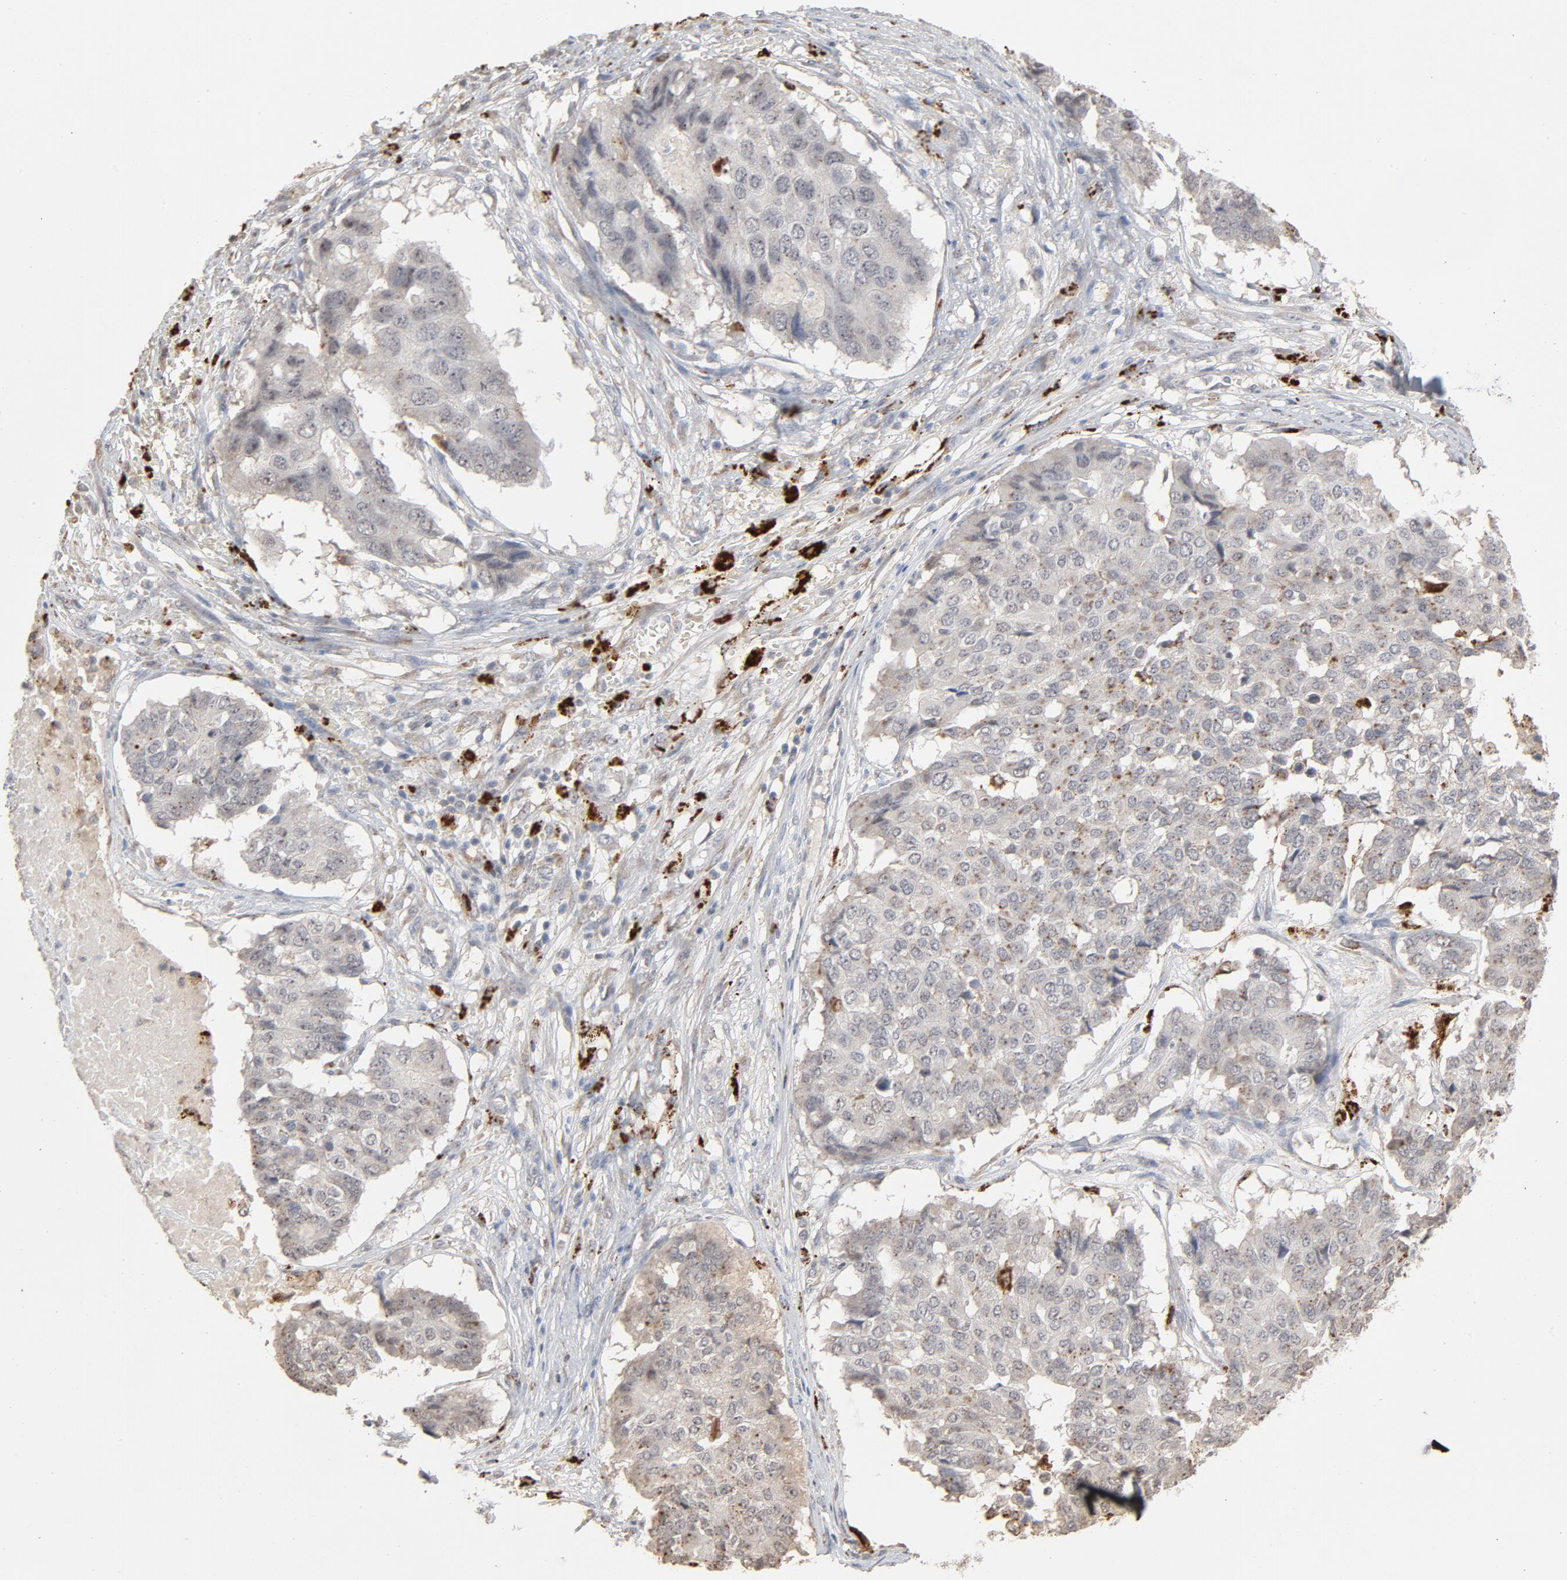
{"staining": {"intensity": "negative", "quantity": "none", "location": "none"}, "tissue": "pancreatic cancer", "cell_type": "Tumor cells", "image_type": "cancer", "snomed": [{"axis": "morphology", "description": "Adenocarcinoma, NOS"}, {"axis": "topography", "description": "Pancreas"}], "caption": "Immunohistochemical staining of pancreatic cancer (adenocarcinoma) displays no significant staining in tumor cells. The staining was performed using DAB (3,3'-diaminobenzidine) to visualize the protein expression in brown, while the nuclei were stained in blue with hematoxylin (Magnification: 20x).", "gene": "POMT2", "patient": {"sex": "male", "age": 50}}